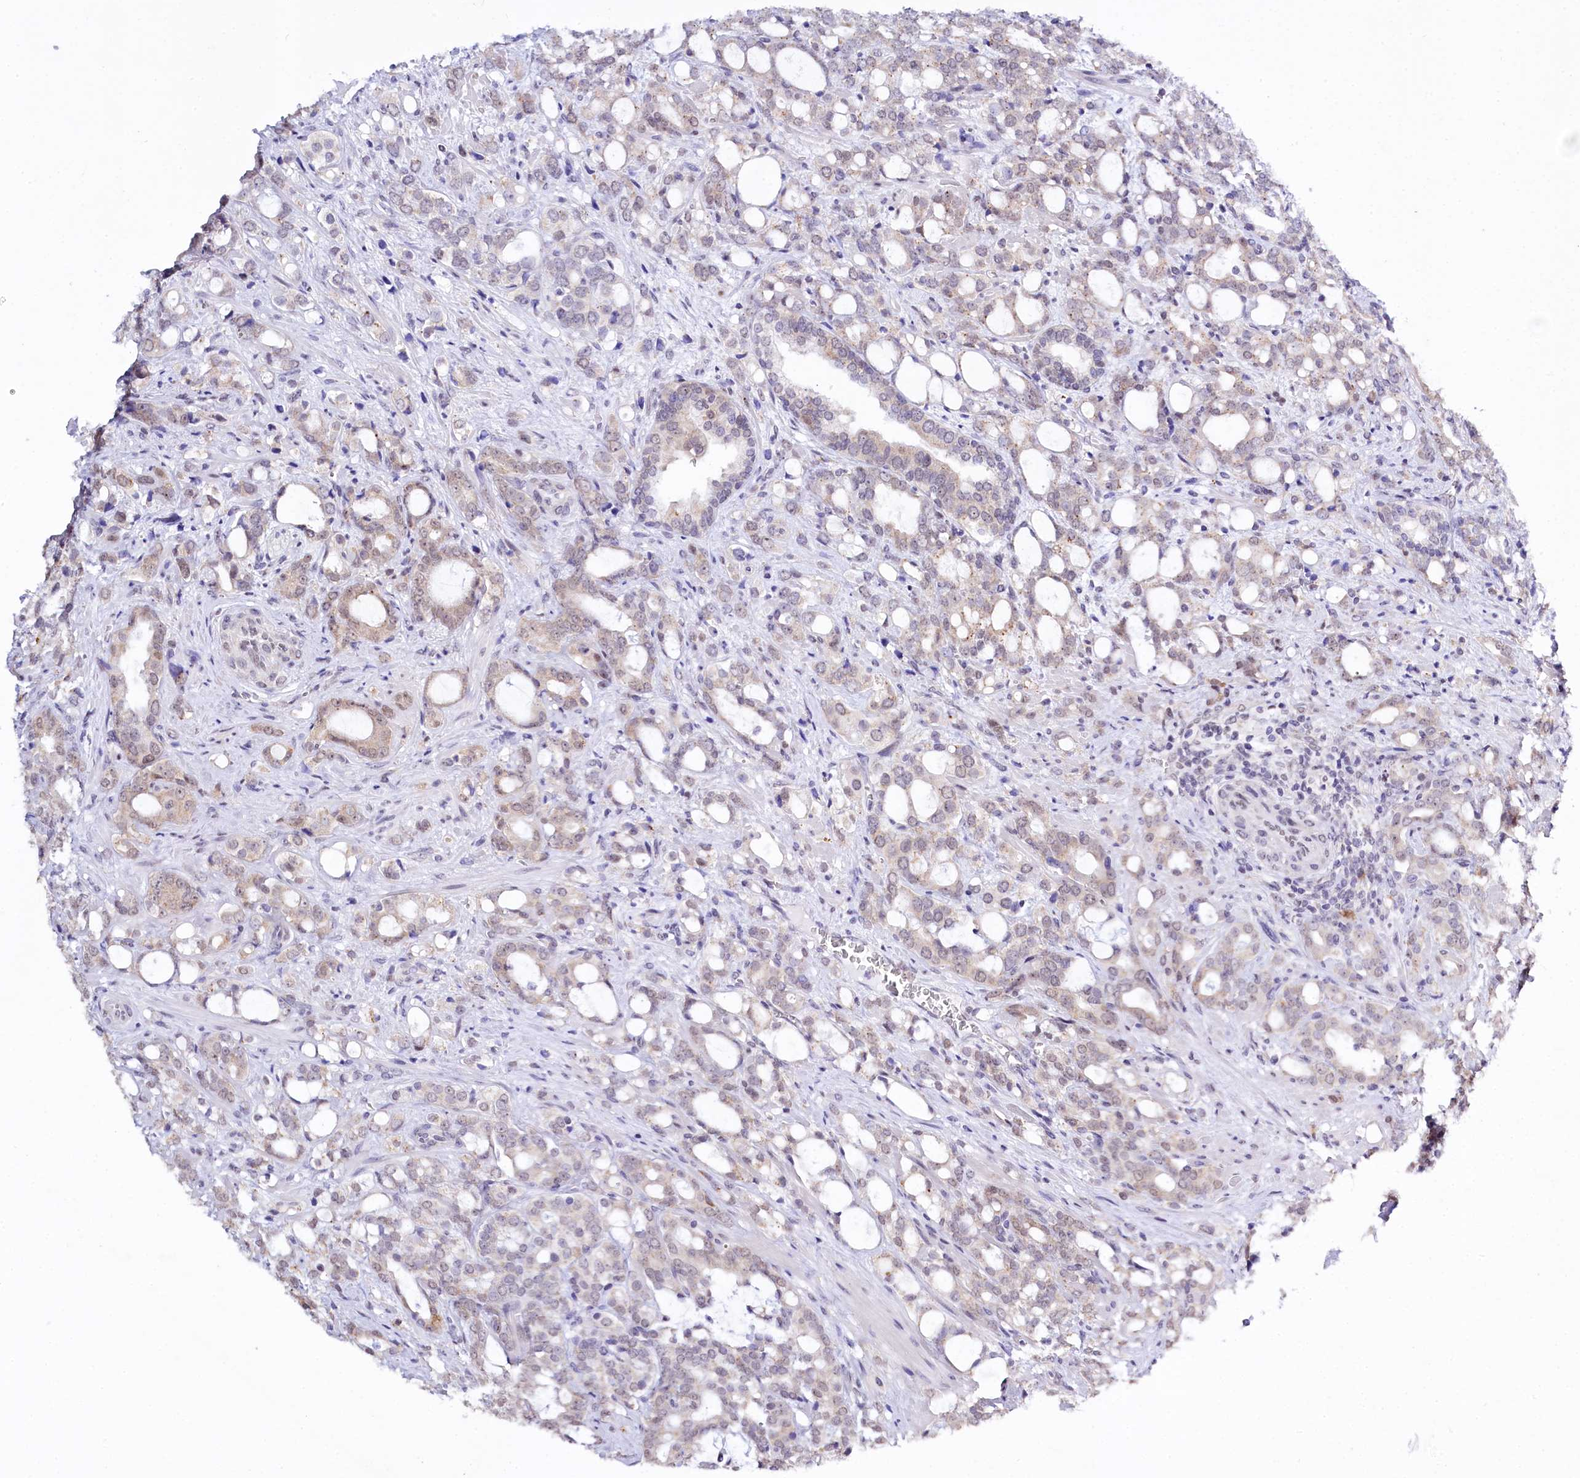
{"staining": {"intensity": "weak", "quantity": "25%-75%", "location": "cytoplasmic/membranous,nuclear"}, "tissue": "prostate cancer", "cell_type": "Tumor cells", "image_type": "cancer", "snomed": [{"axis": "morphology", "description": "Adenocarcinoma, High grade"}, {"axis": "topography", "description": "Prostate"}], "caption": "This photomicrograph reveals prostate cancer stained with immunohistochemistry to label a protein in brown. The cytoplasmic/membranous and nuclear of tumor cells show weak positivity for the protein. Nuclei are counter-stained blue.", "gene": "SPATS2", "patient": {"sex": "male", "age": 72}}